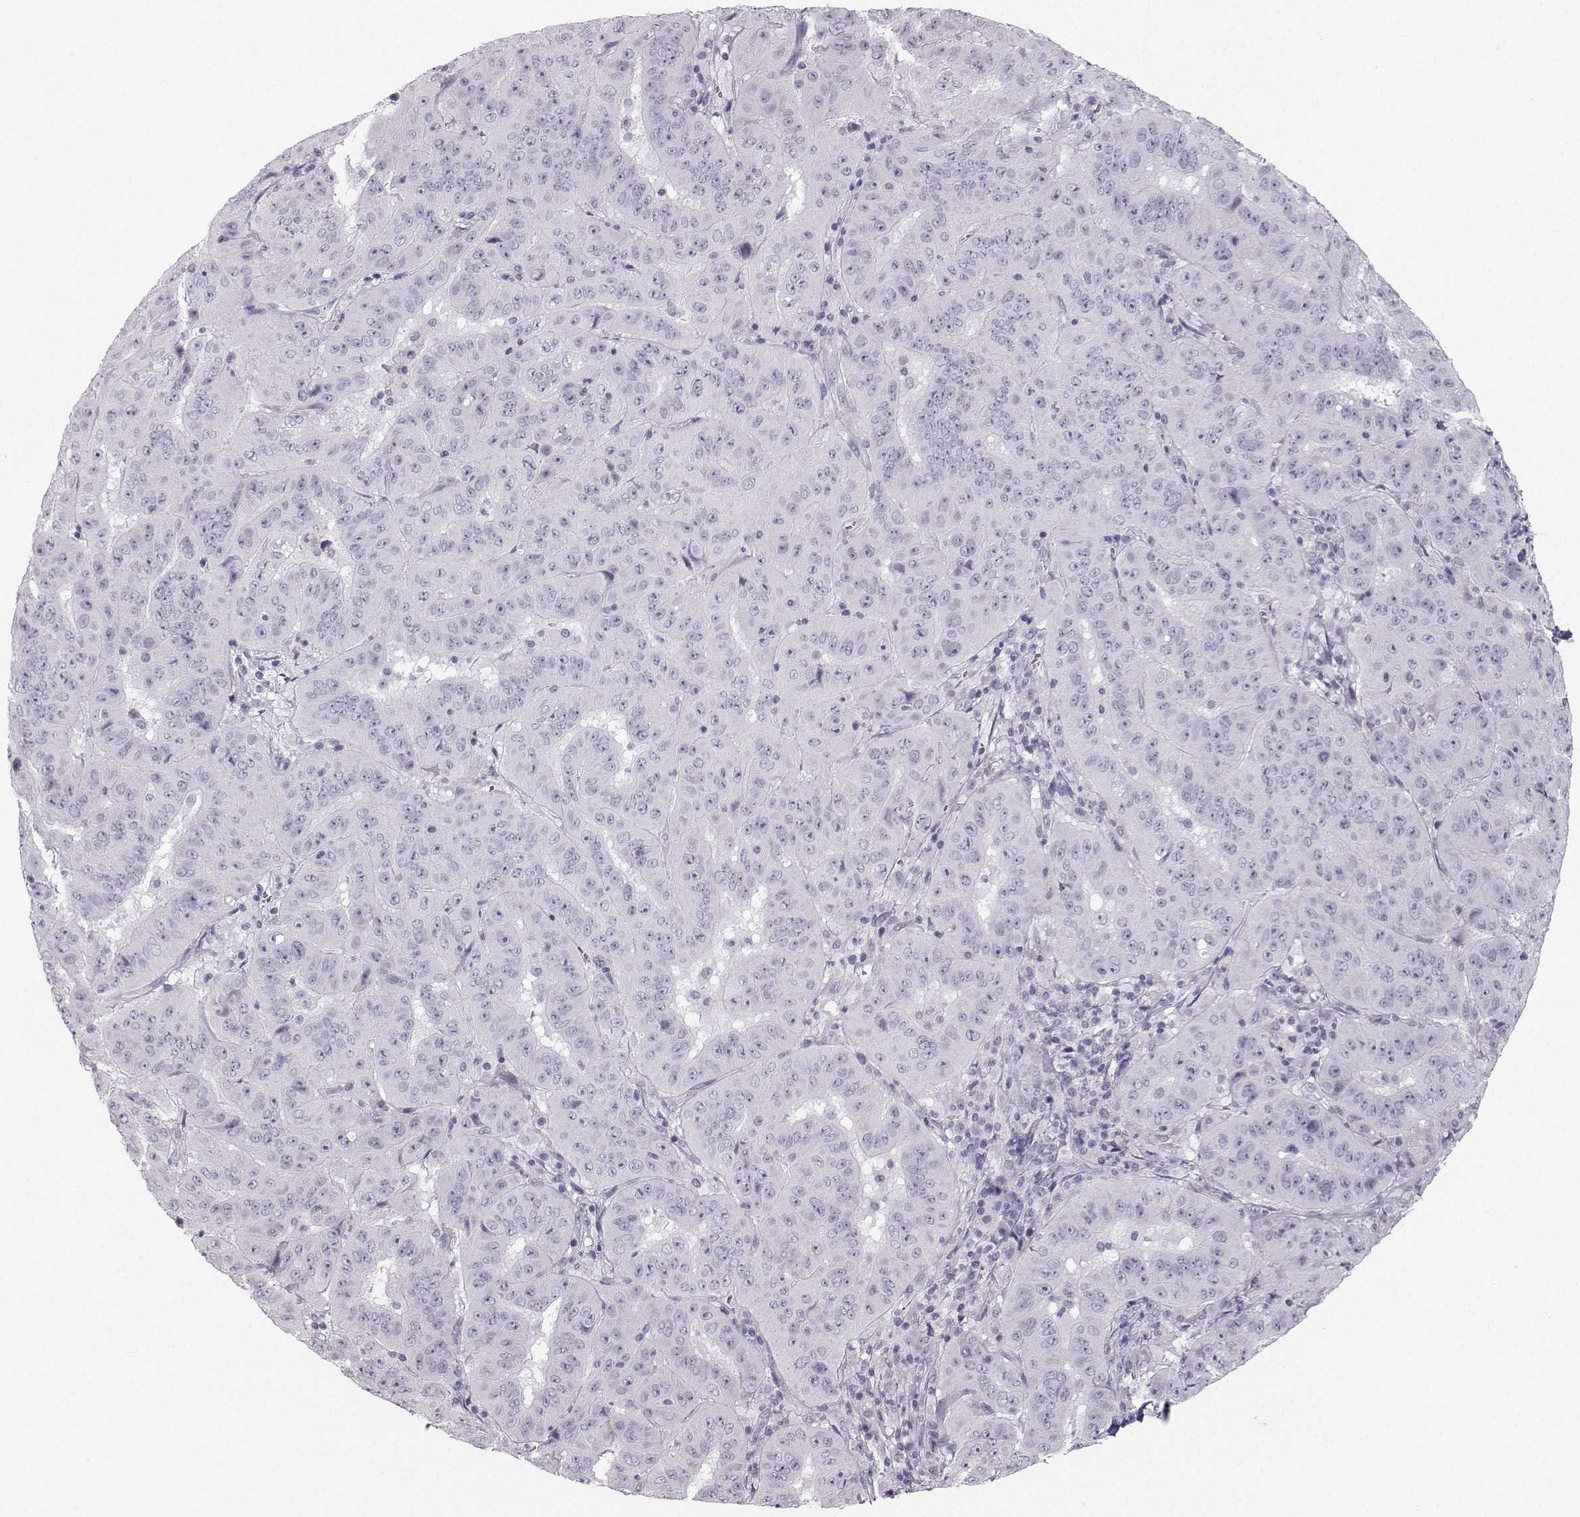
{"staining": {"intensity": "negative", "quantity": "none", "location": "none"}, "tissue": "pancreatic cancer", "cell_type": "Tumor cells", "image_type": "cancer", "snomed": [{"axis": "morphology", "description": "Adenocarcinoma, NOS"}, {"axis": "topography", "description": "Pancreas"}], "caption": "IHC photomicrograph of neoplastic tissue: adenocarcinoma (pancreatic) stained with DAB (3,3'-diaminobenzidine) demonstrates no significant protein positivity in tumor cells.", "gene": "CASR", "patient": {"sex": "male", "age": 63}}